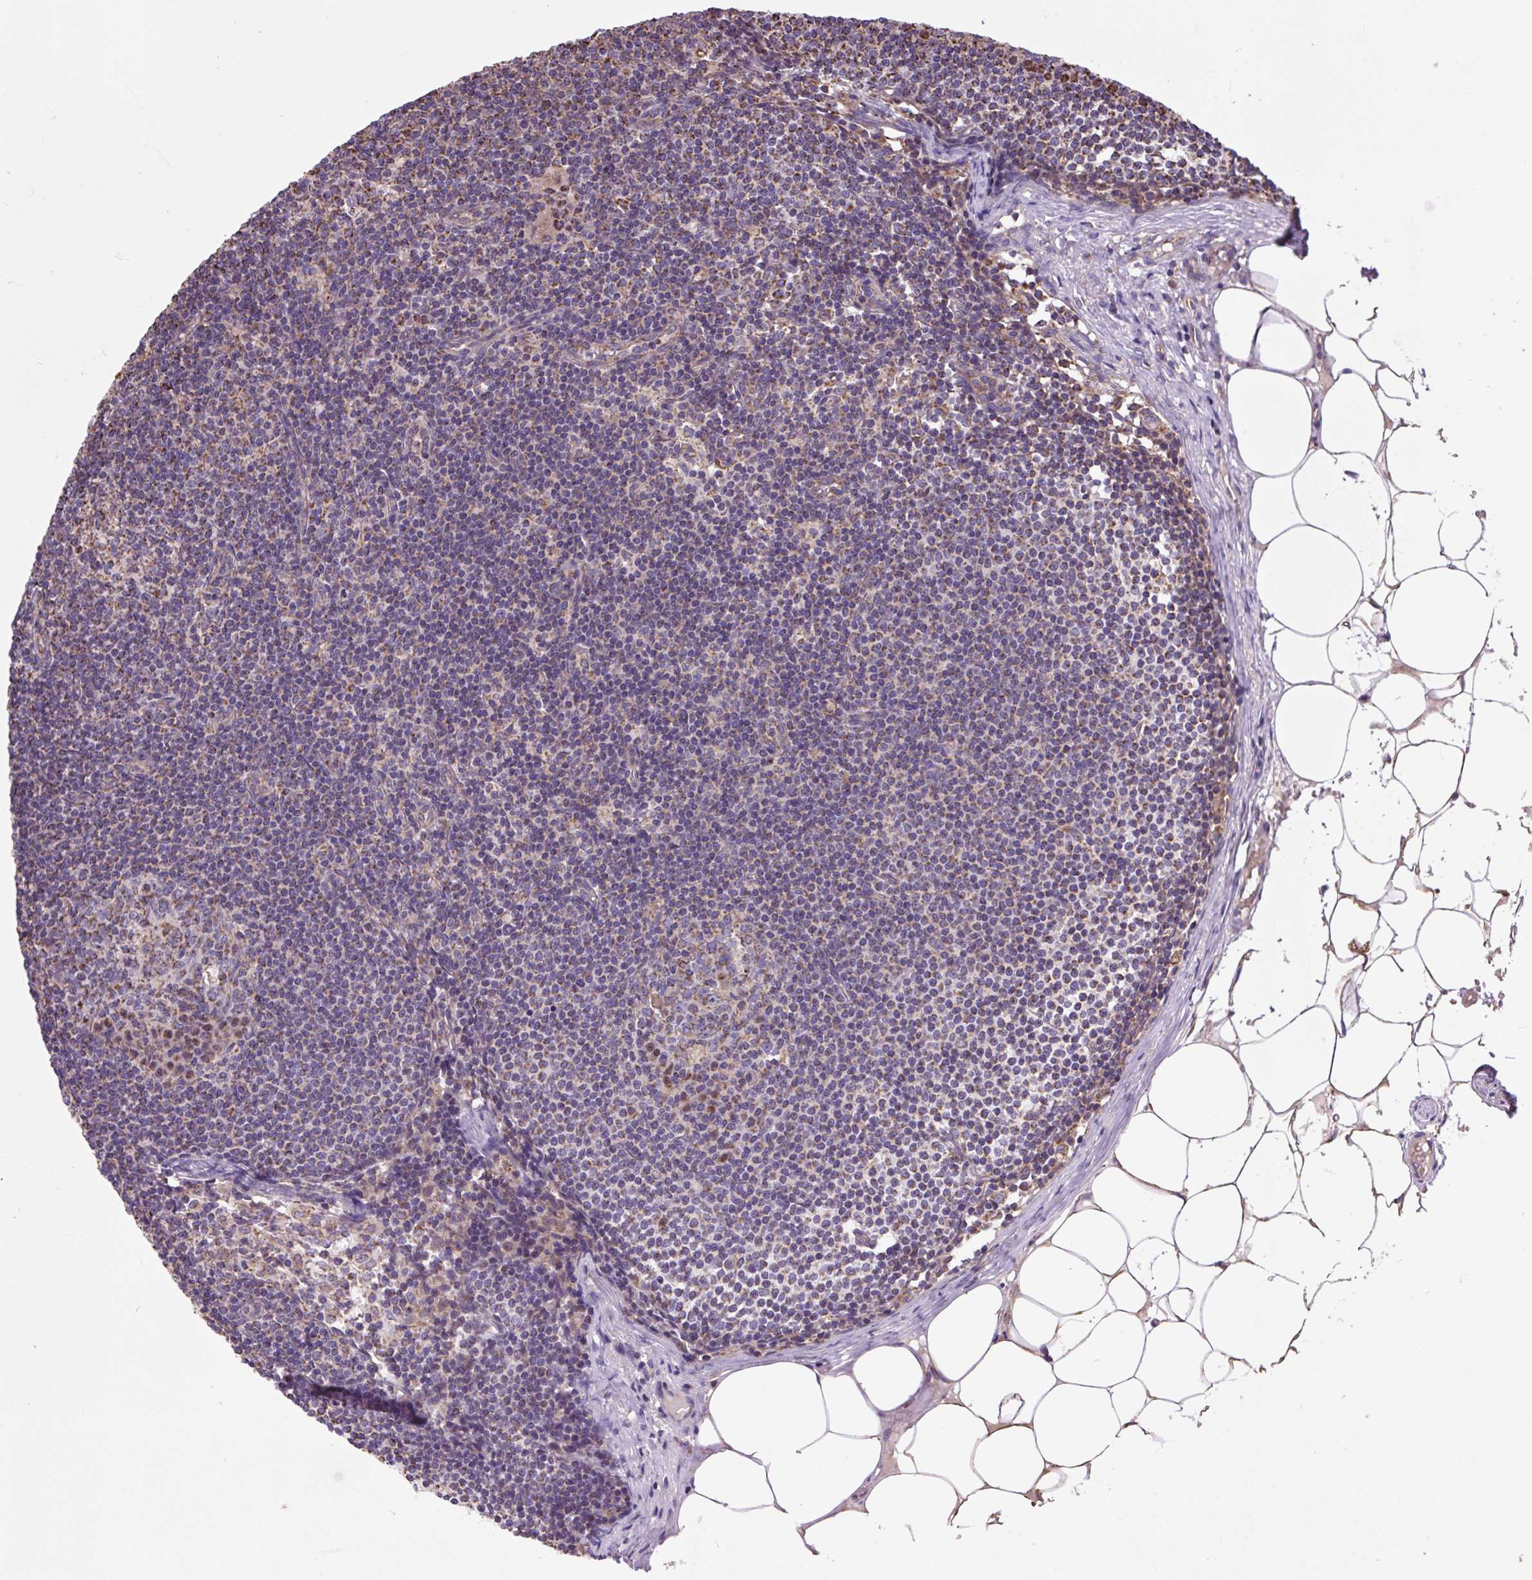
{"staining": {"intensity": "moderate", "quantity": "25%-75%", "location": "cytoplasmic/membranous"}, "tissue": "lymph node", "cell_type": "Germinal center cells", "image_type": "normal", "snomed": [{"axis": "morphology", "description": "Normal tissue, NOS"}, {"axis": "topography", "description": "Lymph node"}], "caption": "Lymph node stained for a protein (brown) reveals moderate cytoplasmic/membranous positive staining in about 25%-75% of germinal center cells.", "gene": "PLCG1", "patient": {"sex": "male", "age": 49}}